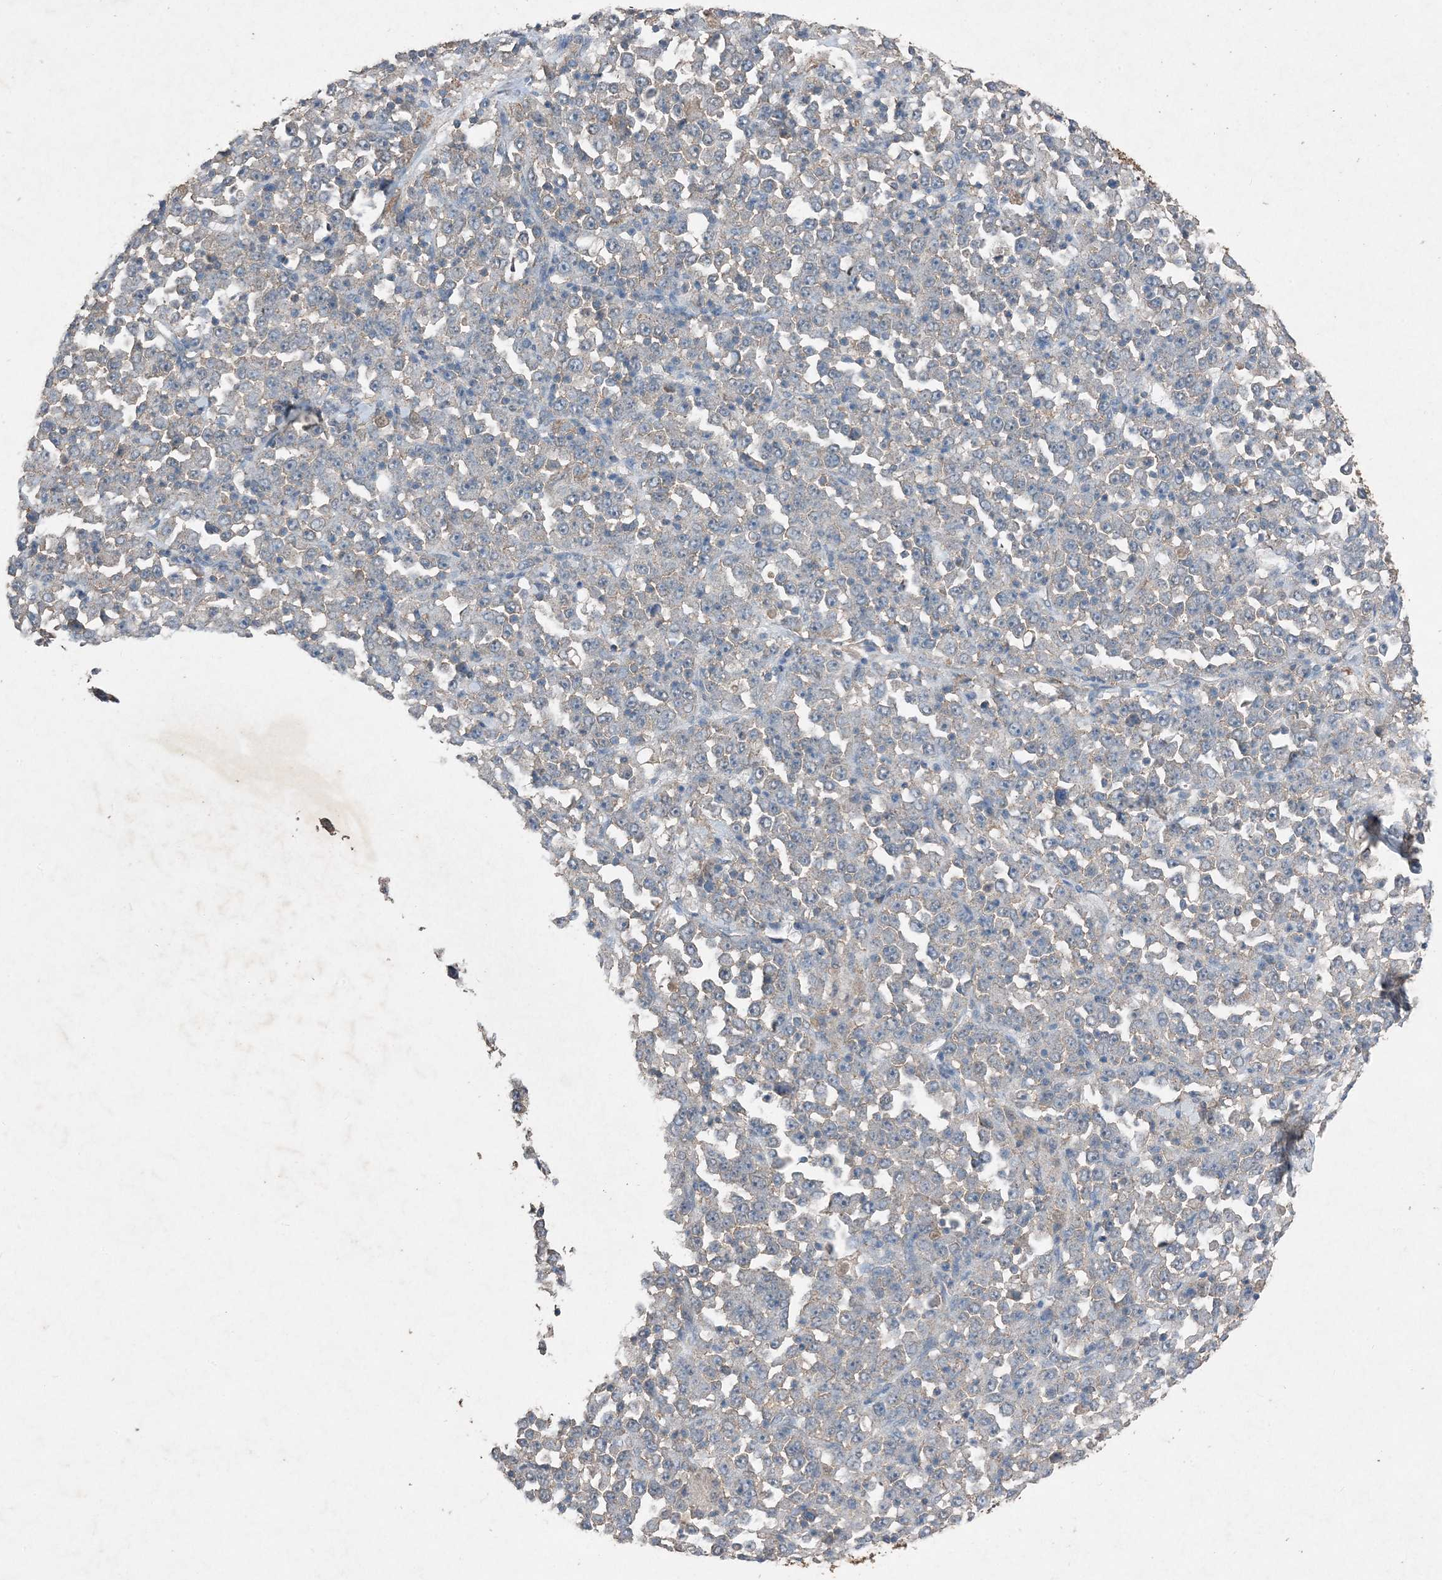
{"staining": {"intensity": "weak", "quantity": "<25%", "location": "cytoplasmic/membranous"}, "tissue": "stomach cancer", "cell_type": "Tumor cells", "image_type": "cancer", "snomed": [{"axis": "morphology", "description": "Normal tissue, NOS"}, {"axis": "morphology", "description": "Adenocarcinoma, NOS"}, {"axis": "topography", "description": "Stomach, upper"}, {"axis": "topography", "description": "Stomach"}], "caption": "Tumor cells are negative for brown protein staining in stomach cancer (adenocarcinoma).", "gene": "FCN3", "patient": {"sex": "male", "age": 59}}